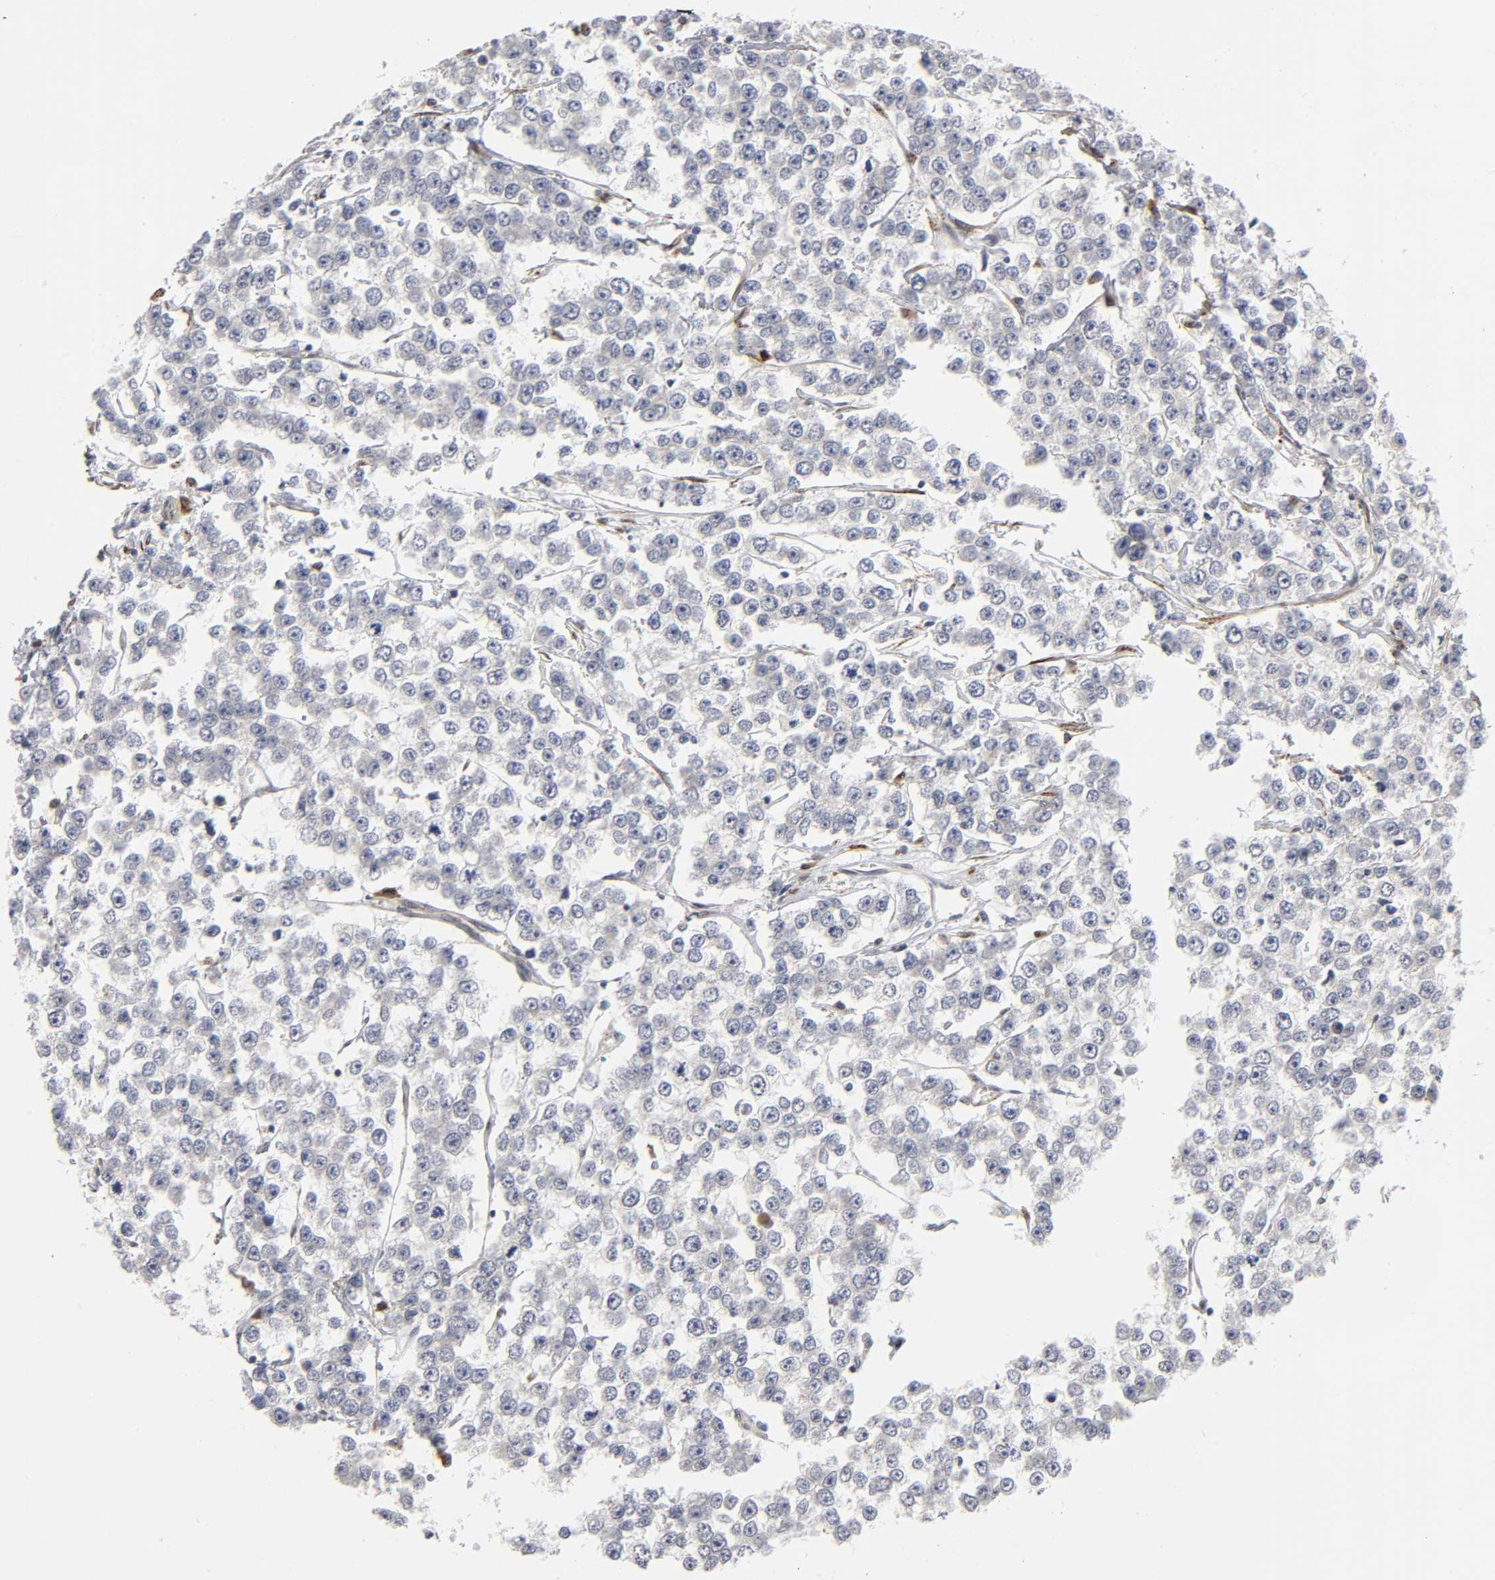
{"staining": {"intensity": "negative", "quantity": "none", "location": "none"}, "tissue": "testis cancer", "cell_type": "Tumor cells", "image_type": "cancer", "snomed": [{"axis": "morphology", "description": "Seminoma, NOS"}, {"axis": "morphology", "description": "Carcinoma, Embryonal, NOS"}, {"axis": "topography", "description": "Testis"}], "caption": "Human testis cancer stained for a protein using IHC exhibits no positivity in tumor cells.", "gene": "ASB6", "patient": {"sex": "male", "age": 52}}